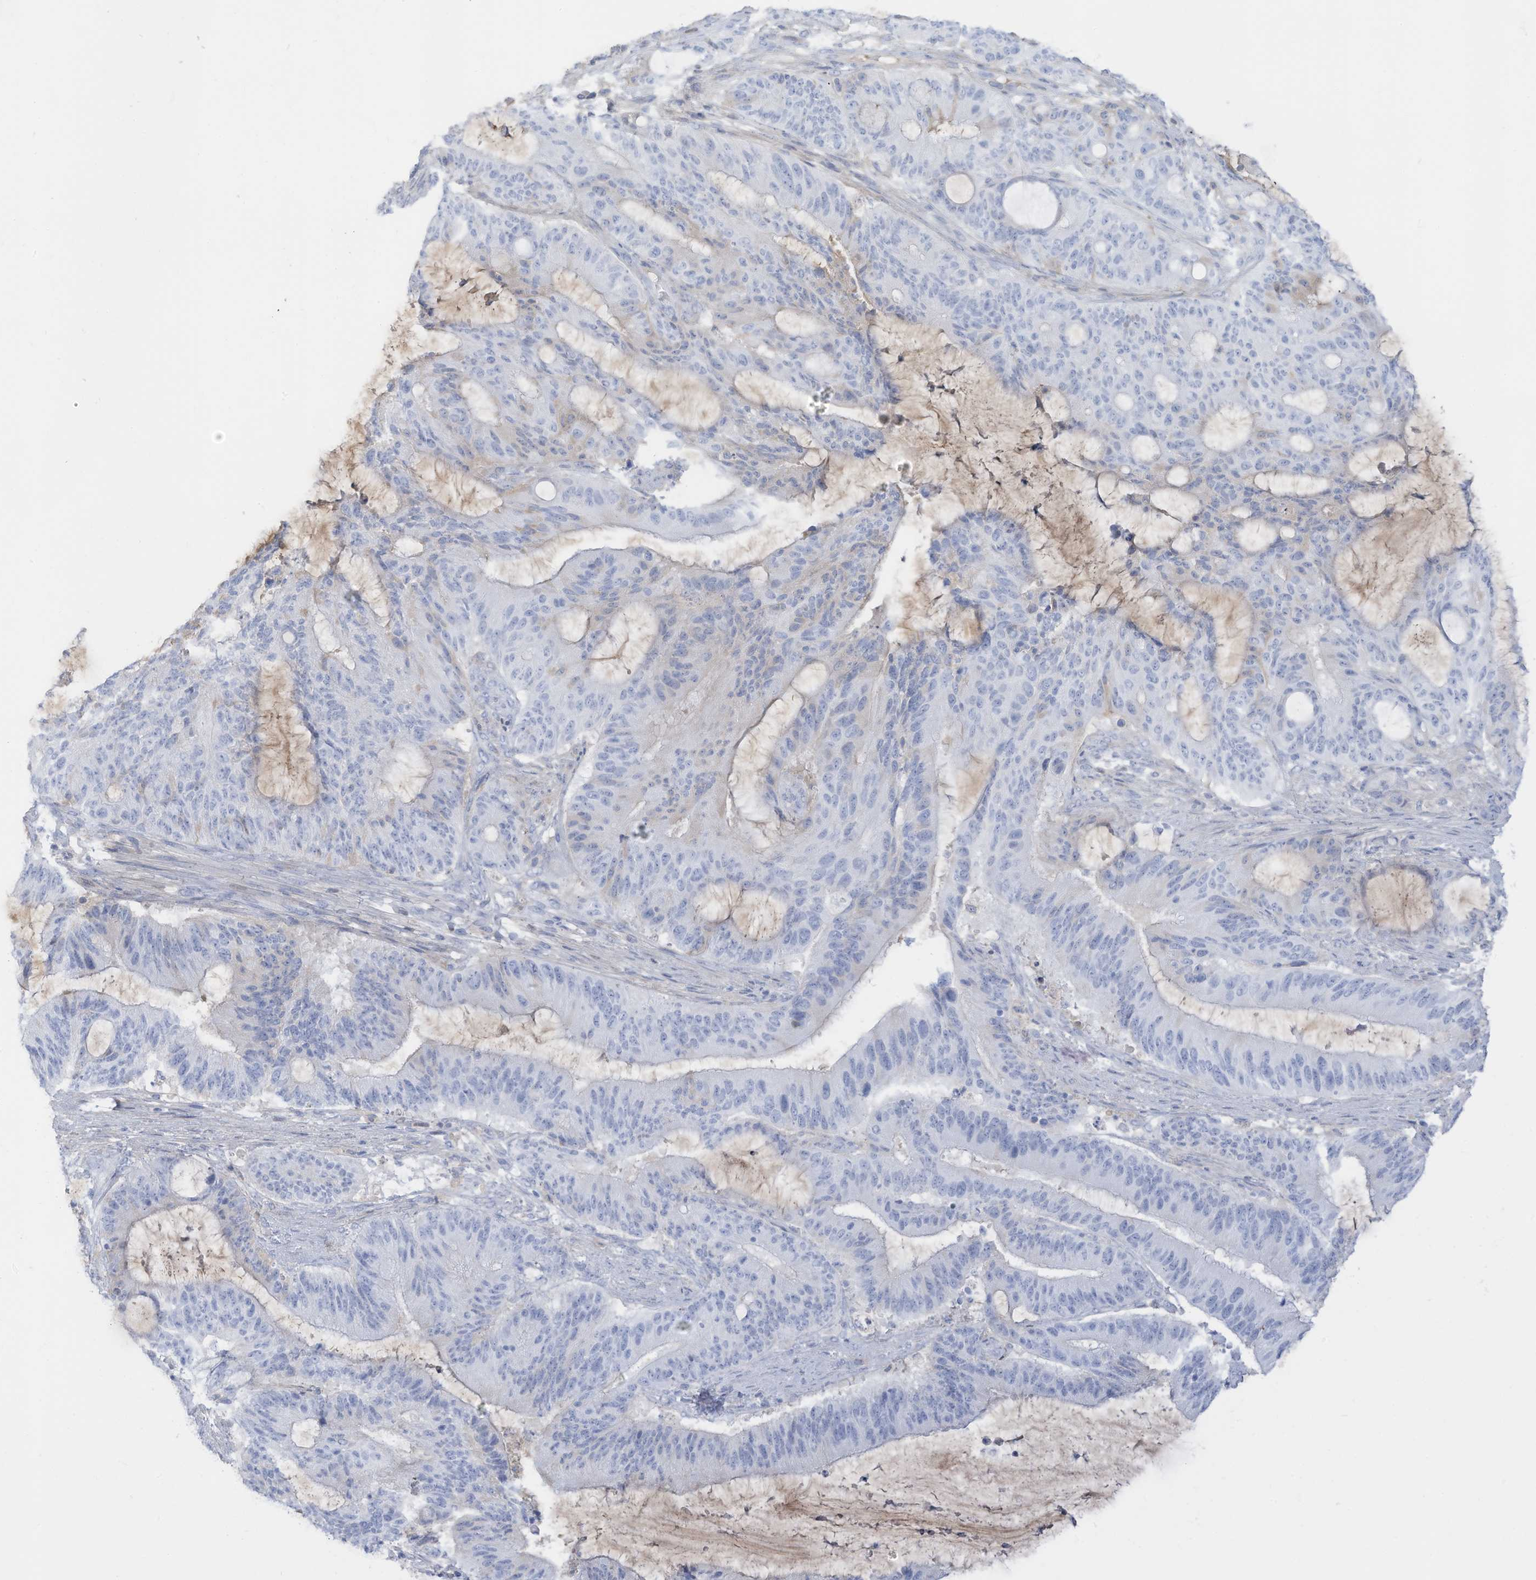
{"staining": {"intensity": "negative", "quantity": "none", "location": "none"}, "tissue": "liver cancer", "cell_type": "Tumor cells", "image_type": "cancer", "snomed": [{"axis": "morphology", "description": "Normal tissue, NOS"}, {"axis": "morphology", "description": "Cholangiocarcinoma"}, {"axis": "topography", "description": "Liver"}, {"axis": "topography", "description": "Peripheral nerve tissue"}], "caption": "High power microscopy photomicrograph of an immunohistochemistry (IHC) image of liver cancer (cholangiocarcinoma), revealing no significant staining in tumor cells.", "gene": "HSD17B13", "patient": {"sex": "female", "age": 73}}